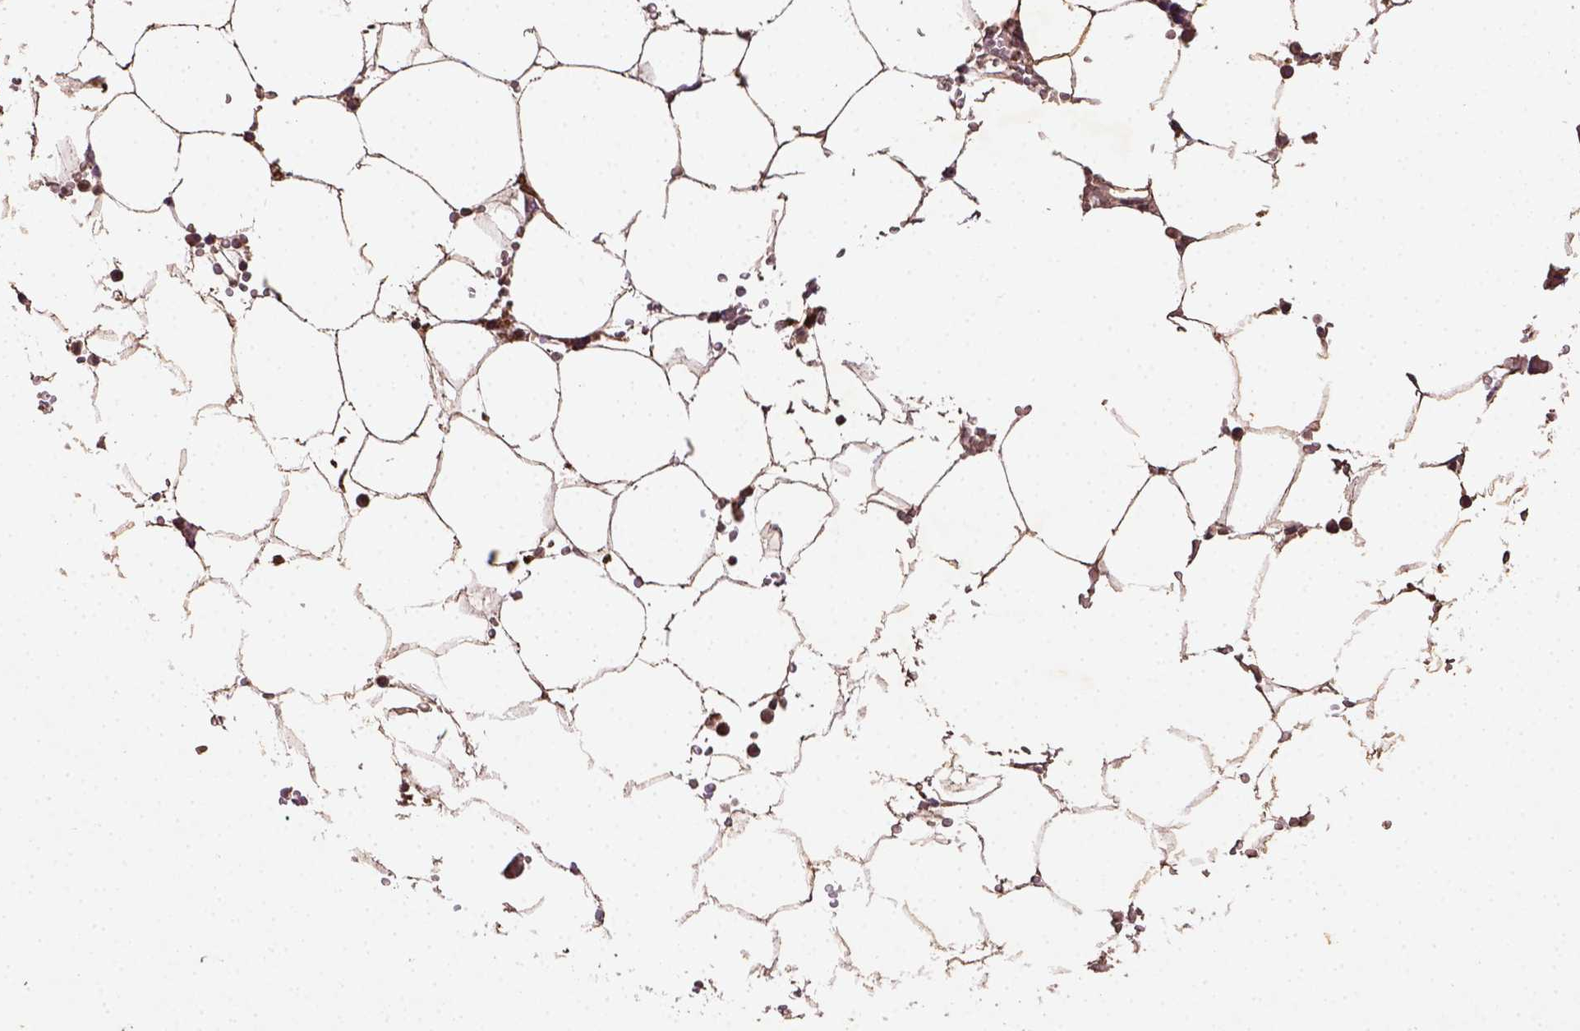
{"staining": {"intensity": "strong", "quantity": "25%-75%", "location": "cytoplasmic/membranous"}, "tissue": "bone marrow", "cell_type": "Hematopoietic cells", "image_type": "normal", "snomed": [{"axis": "morphology", "description": "Normal tissue, NOS"}, {"axis": "topography", "description": "Bone marrow"}], "caption": "The immunohistochemical stain shows strong cytoplasmic/membranous expression in hematopoietic cells of unremarkable bone marrow. Nuclei are stained in blue.", "gene": "MT", "patient": {"sex": "female", "age": 52}}